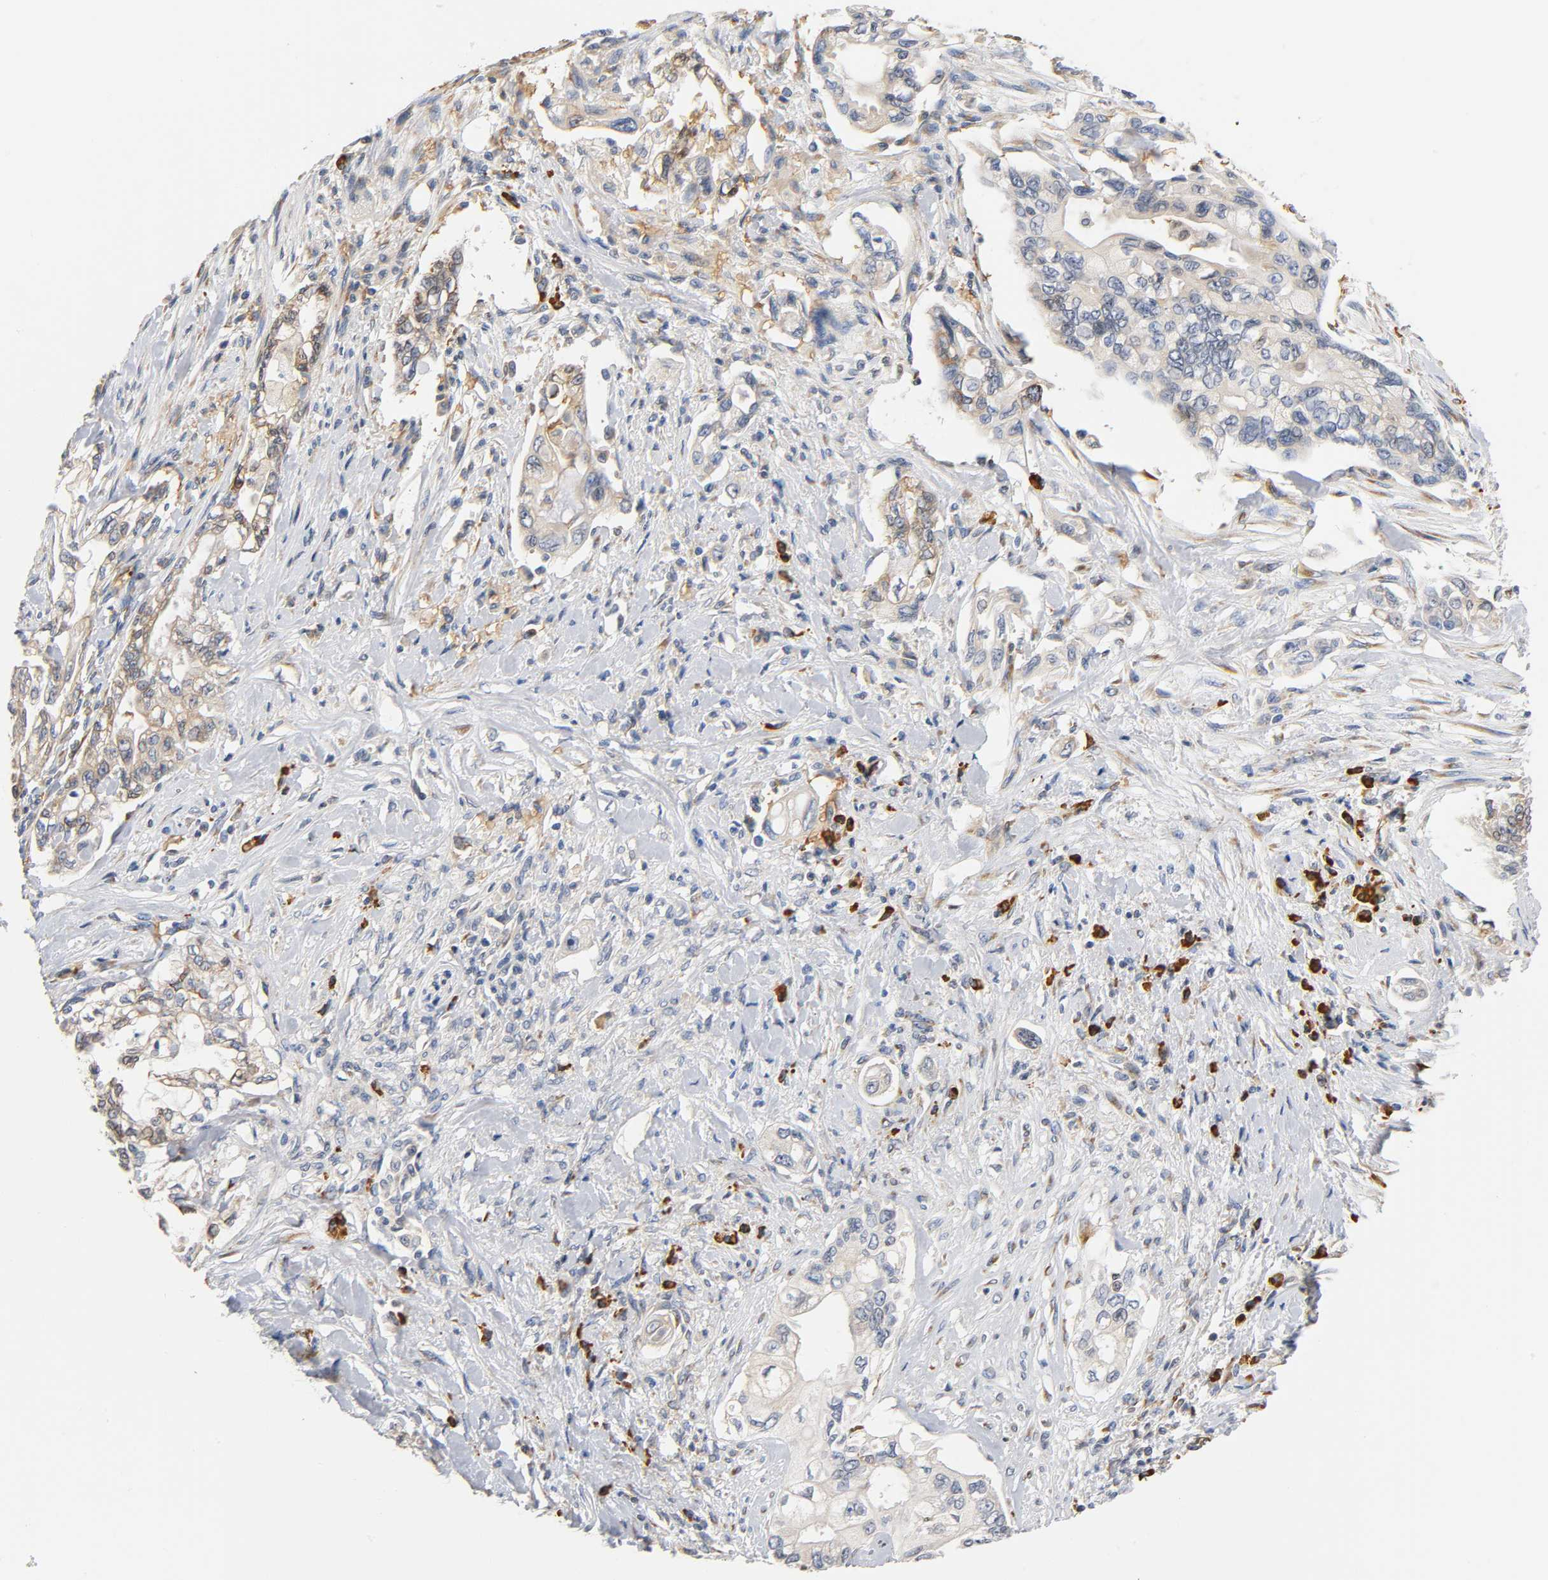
{"staining": {"intensity": "weak", "quantity": ">75%", "location": "cytoplasmic/membranous"}, "tissue": "pancreatic cancer", "cell_type": "Tumor cells", "image_type": "cancer", "snomed": [{"axis": "morphology", "description": "Normal tissue, NOS"}, {"axis": "topography", "description": "Pancreas"}], "caption": "Weak cytoplasmic/membranous protein staining is seen in about >75% of tumor cells in pancreatic cancer.", "gene": "UCKL1", "patient": {"sex": "male", "age": 42}}